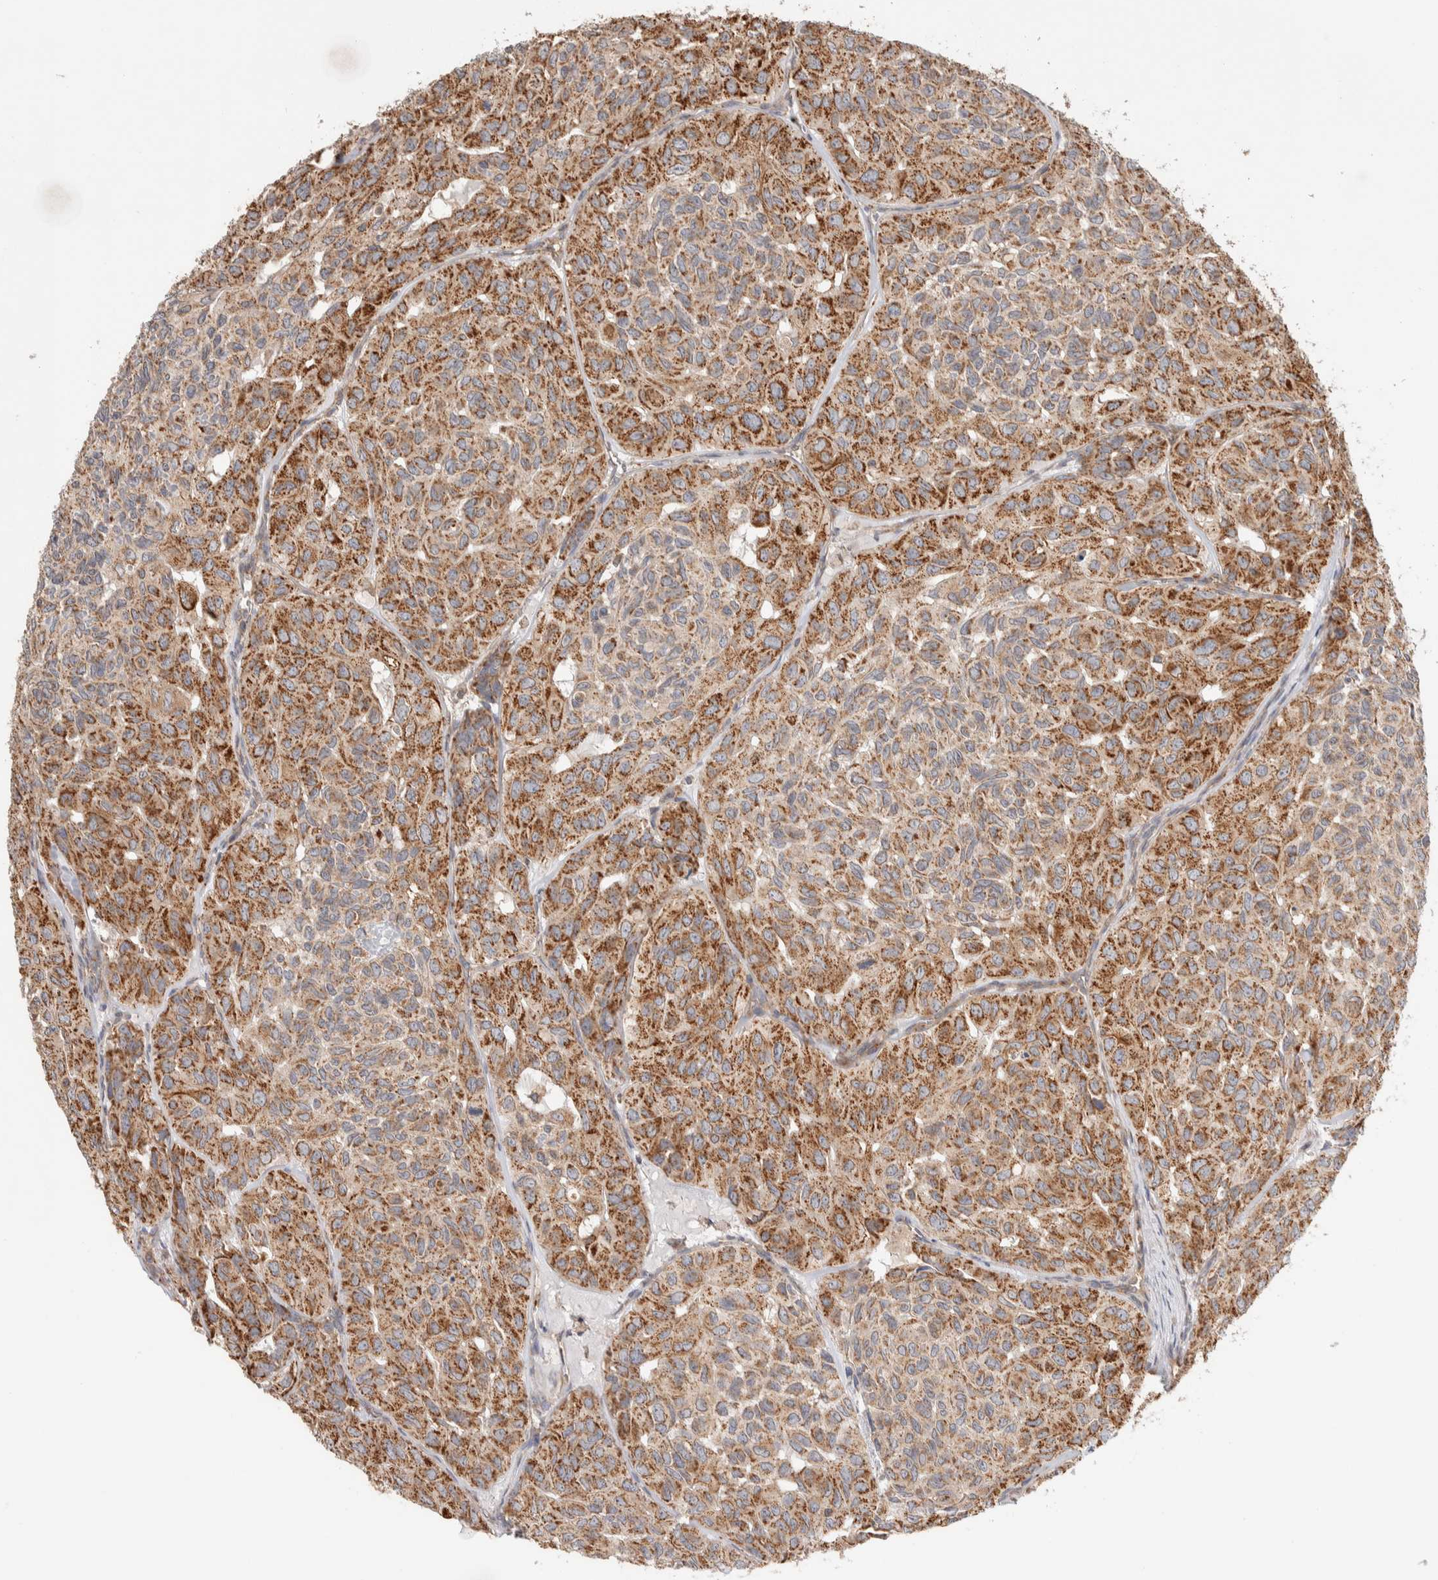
{"staining": {"intensity": "moderate", "quantity": ">75%", "location": "cytoplasmic/membranous"}, "tissue": "head and neck cancer", "cell_type": "Tumor cells", "image_type": "cancer", "snomed": [{"axis": "morphology", "description": "Adenocarcinoma, NOS"}, {"axis": "topography", "description": "Salivary gland, NOS"}, {"axis": "topography", "description": "Head-Neck"}], "caption": "DAB immunohistochemical staining of adenocarcinoma (head and neck) displays moderate cytoplasmic/membranous protein staining in approximately >75% of tumor cells. Ihc stains the protein of interest in brown and the nuclei are stained blue.", "gene": "DEPTOR", "patient": {"sex": "female", "age": 76}}